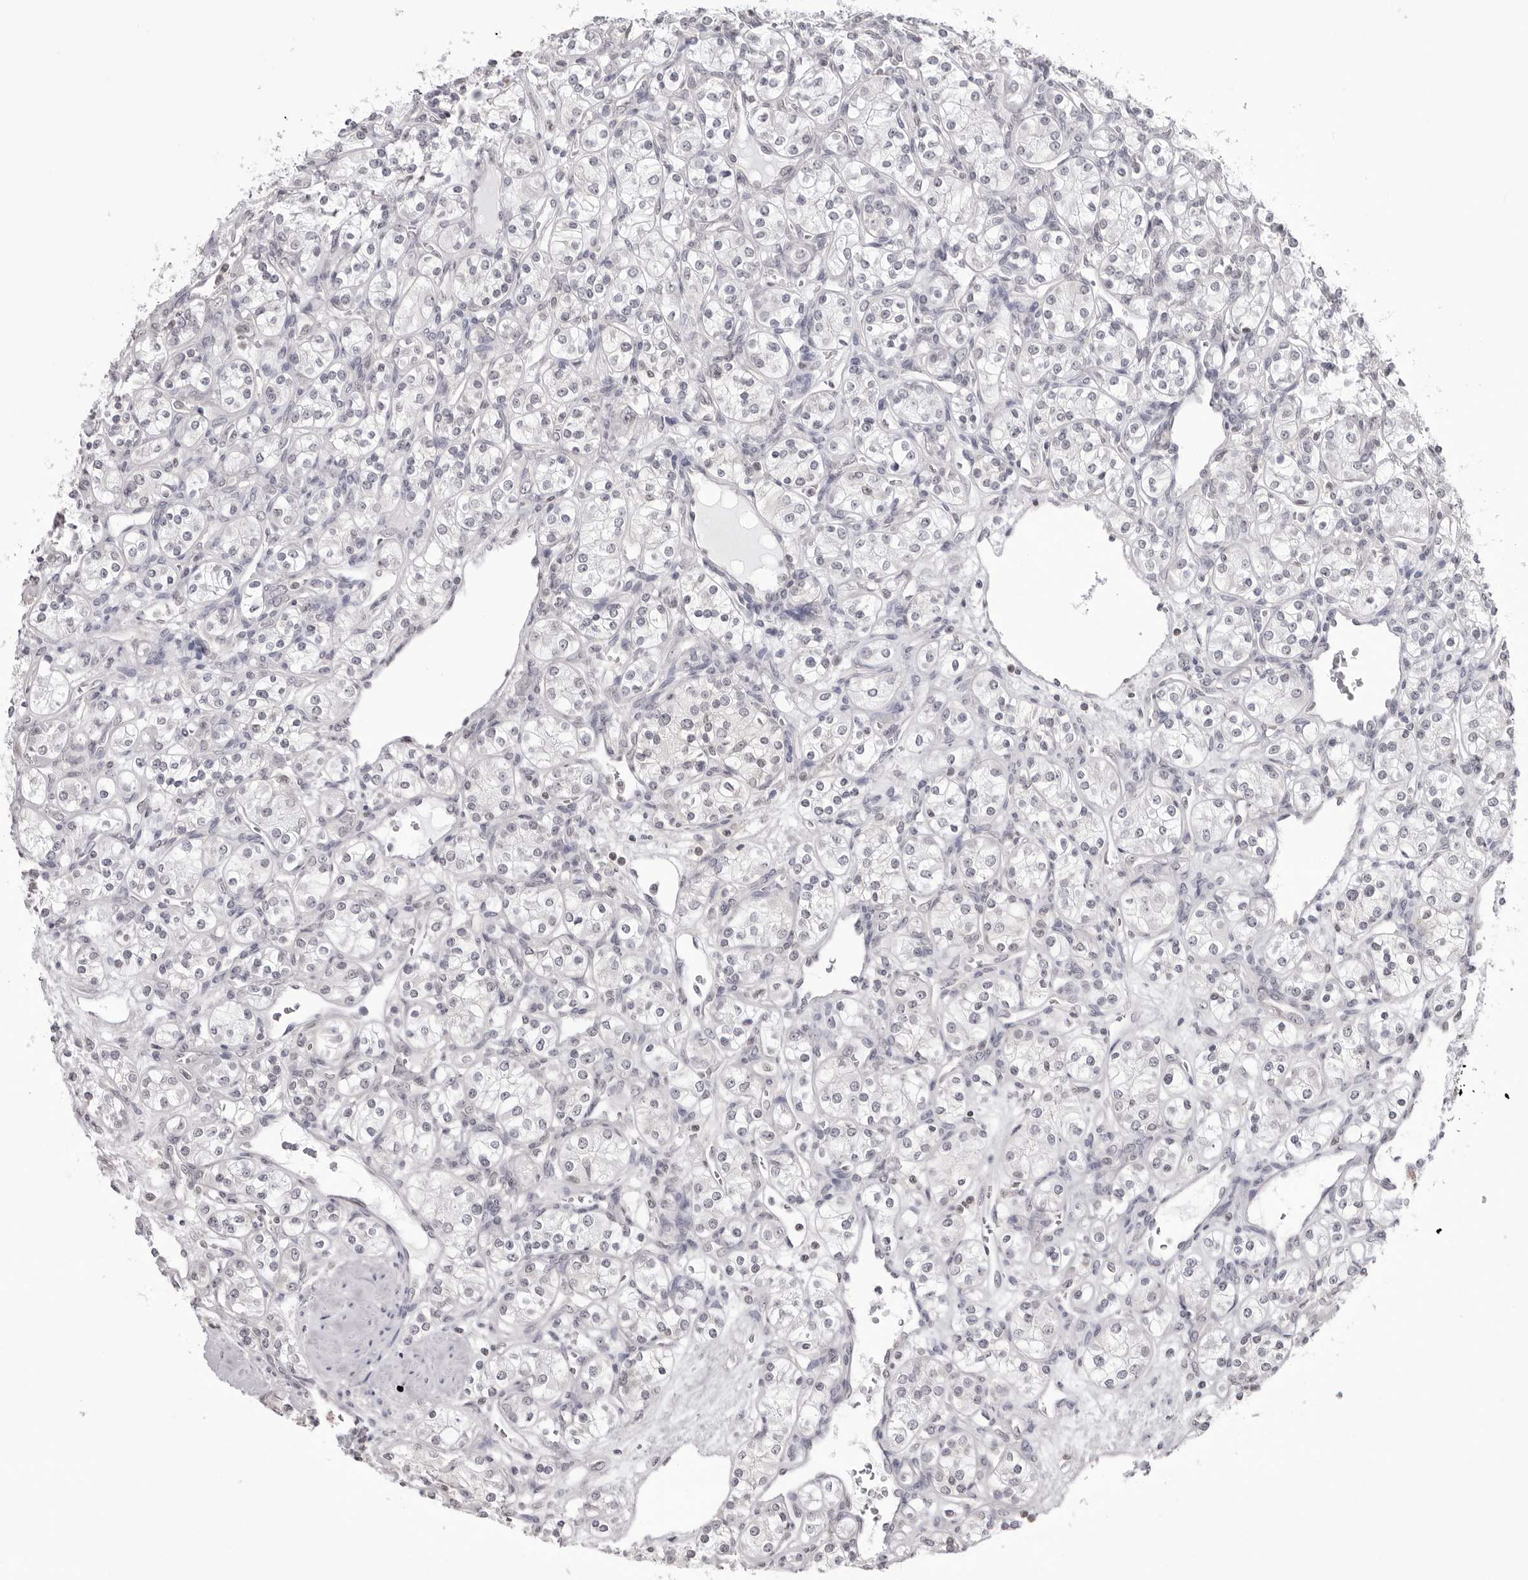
{"staining": {"intensity": "negative", "quantity": "none", "location": "none"}, "tissue": "renal cancer", "cell_type": "Tumor cells", "image_type": "cancer", "snomed": [{"axis": "morphology", "description": "Adenocarcinoma, NOS"}, {"axis": "topography", "description": "Kidney"}], "caption": "Protein analysis of adenocarcinoma (renal) demonstrates no significant positivity in tumor cells.", "gene": "YWHAG", "patient": {"sex": "male", "age": 77}}